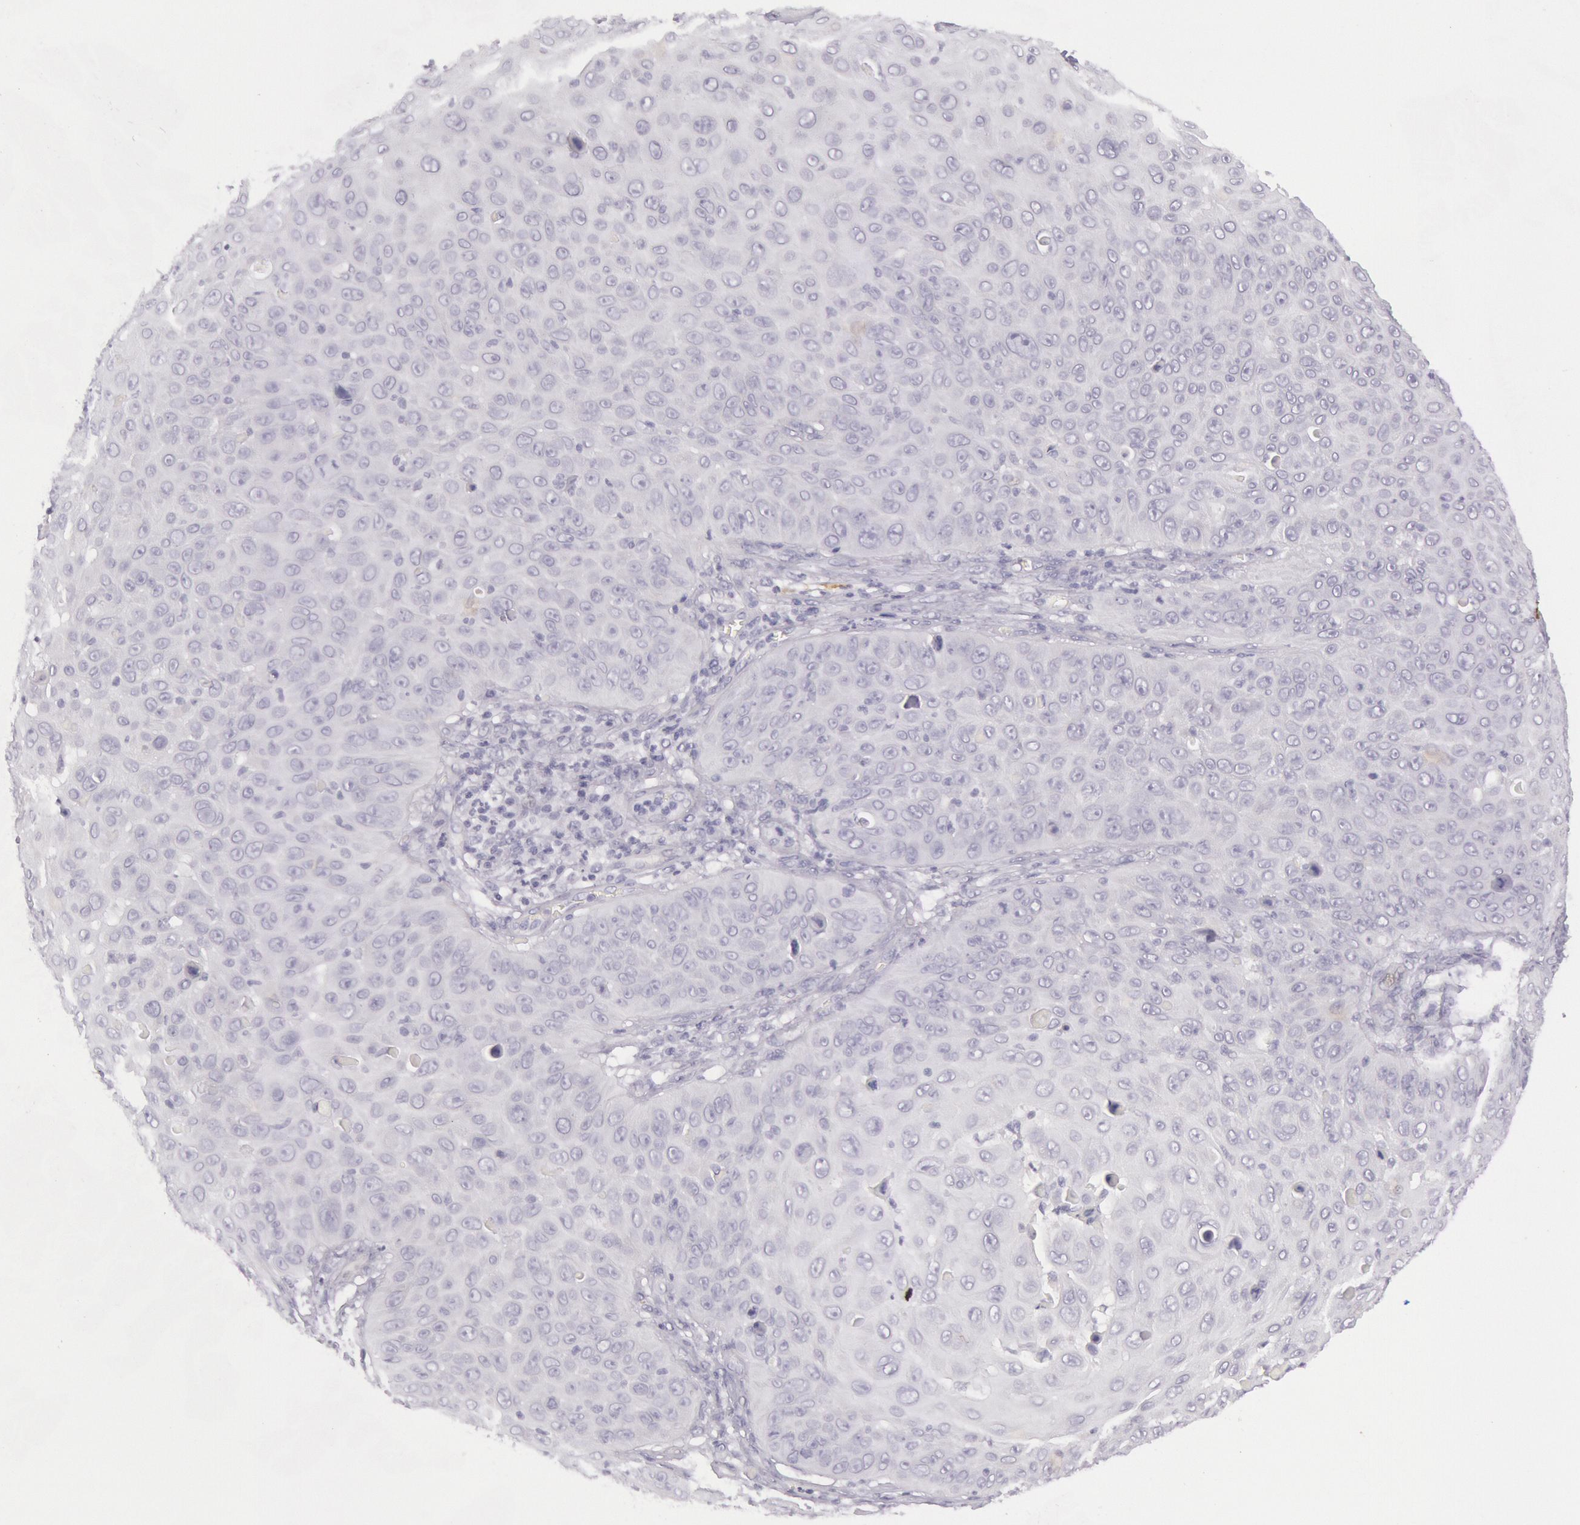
{"staining": {"intensity": "negative", "quantity": "none", "location": "none"}, "tissue": "skin cancer", "cell_type": "Tumor cells", "image_type": "cancer", "snomed": [{"axis": "morphology", "description": "Squamous cell carcinoma, NOS"}, {"axis": "topography", "description": "Skin"}], "caption": "Micrograph shows no significant protein staining in tumor cells of squamous cell carcinoma (skin).", "gene": "CKB", "patient": {"sex": "male", "age": 82}}